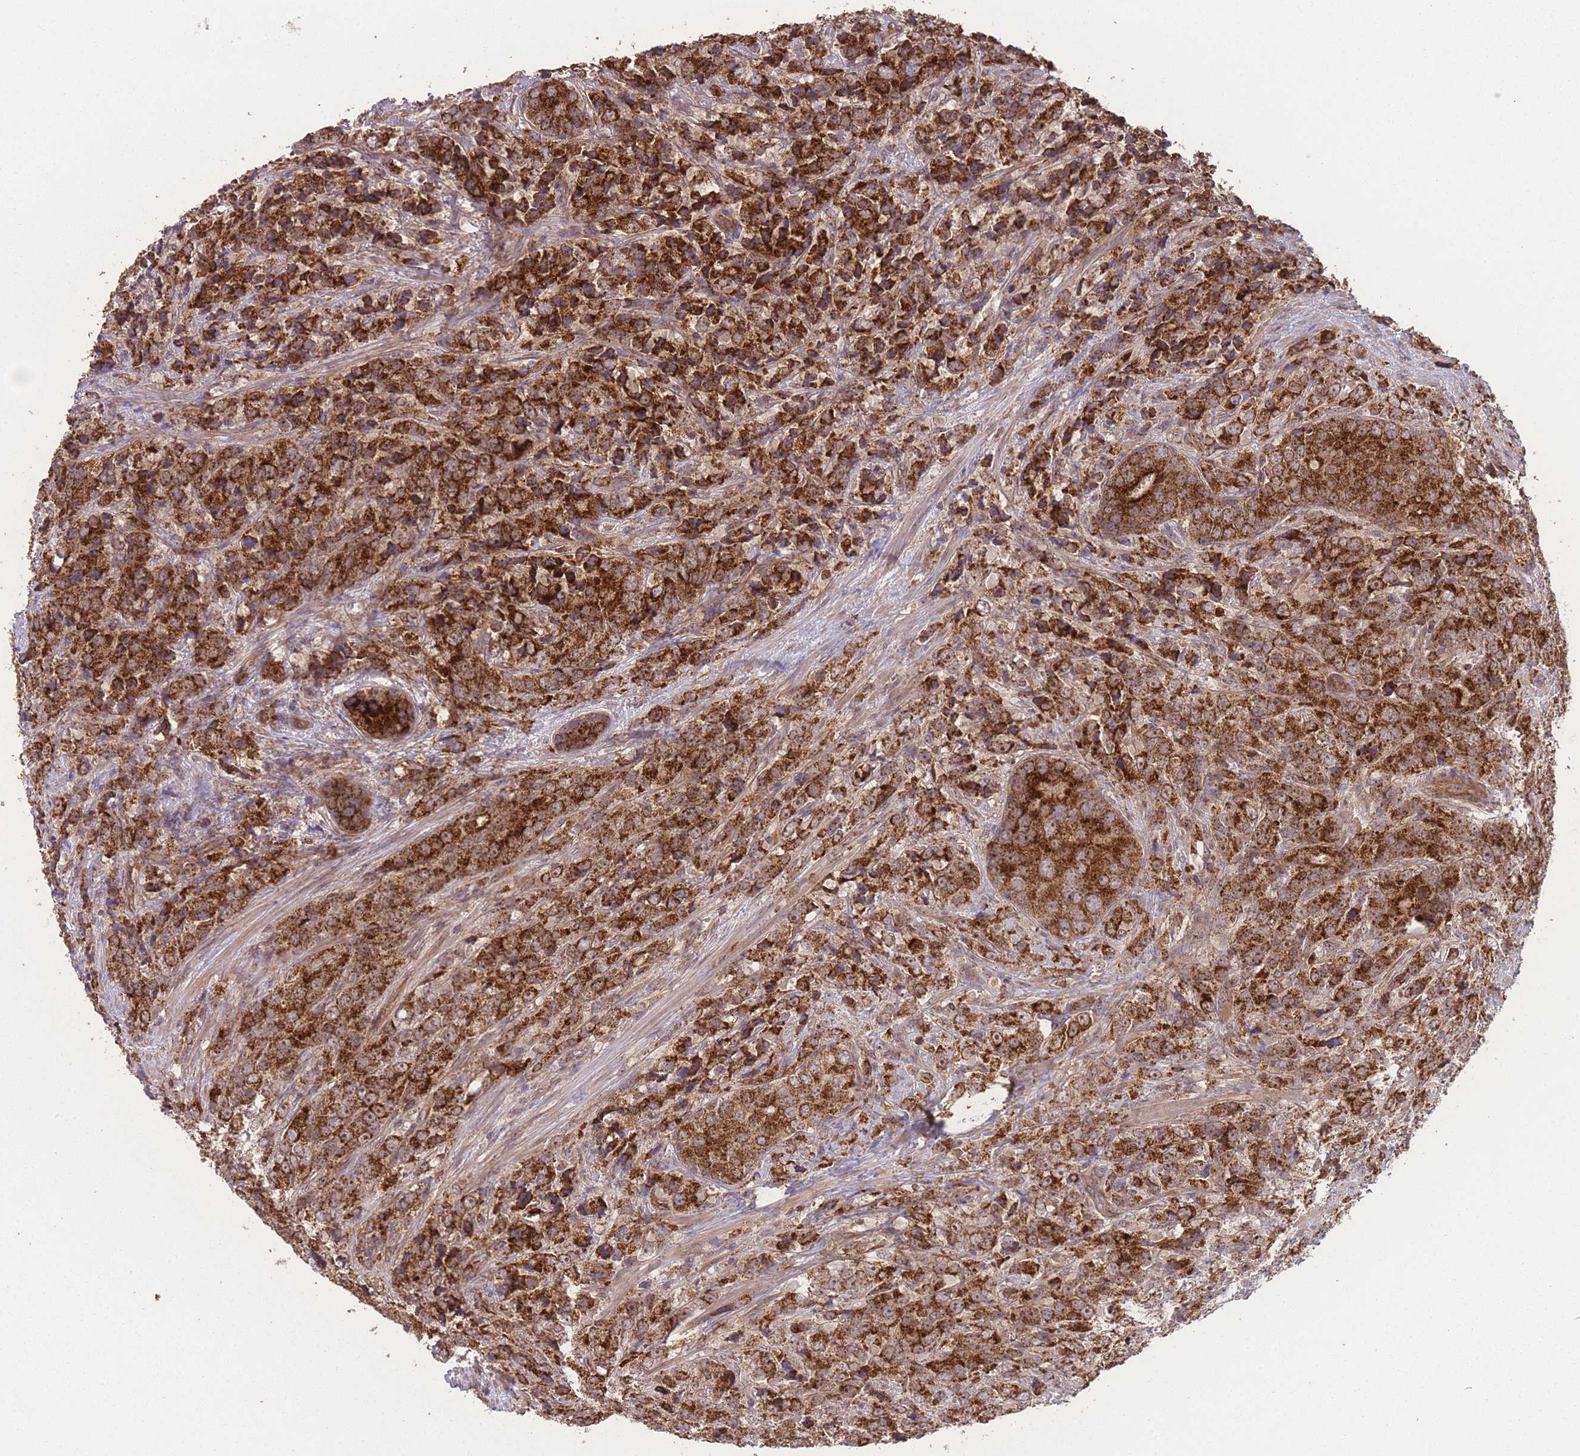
{"staining": {"intensity": "strong", "quantity": ">75%", "location": "cytoplasmic/membranous"}, "tissue": "prostate cancer", "cell_type": "Tumor cells", "image_type": "cancer", "snomed": [{"axis": "morphology", "description": "Adenocarcinoma, High grade"}, {"axis": "topography", "description": "Prostate"}], "caption": "Protein expression by immunohistochemistry shows strong cytoplasmic/membranous positivity in approximately >75% of tumor cells in prostate cancer. (DAB IHC, brown staining for protein, blue staining for nuclei).", "gene": "PXMP4", "patient": {"sex": "male", "age": 62}}